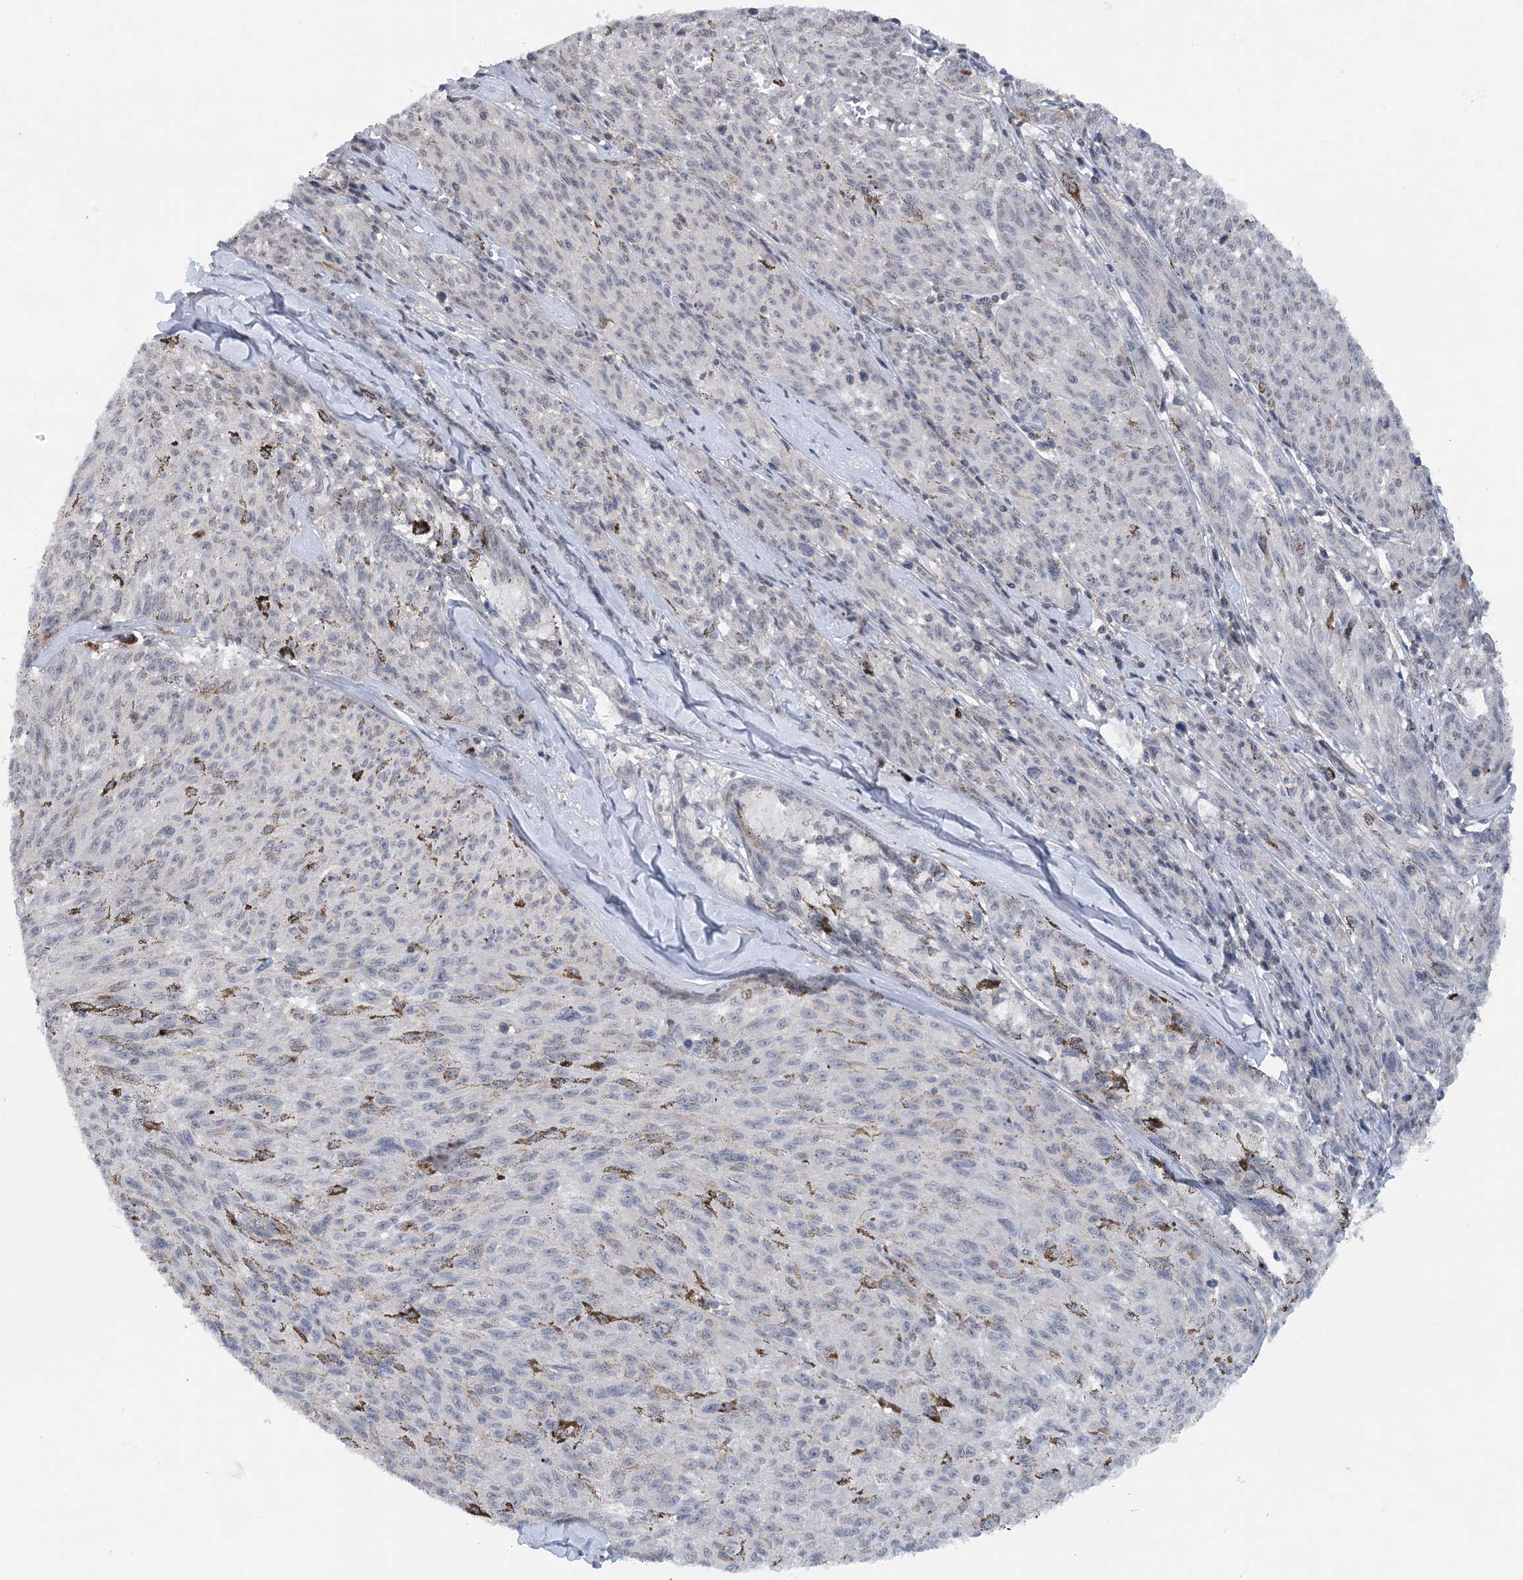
{"staining": {"intensity": "negative", "quantity": "none", "location": "none"}, "tissue": "melanoma", "cell_type": "Tumor cells", "image_type": "cancer", "snomed": [{"axis": "morphology", "description": "Malignant melanoma, NOS"}, {"axis": "topography", "description": "Skin"}], "caption": "Protein analysis of melanoma exhibits no significant expression in tumor cells.", "gene": "CCDC152", "patient": {"sex": "female", "age": 72}}